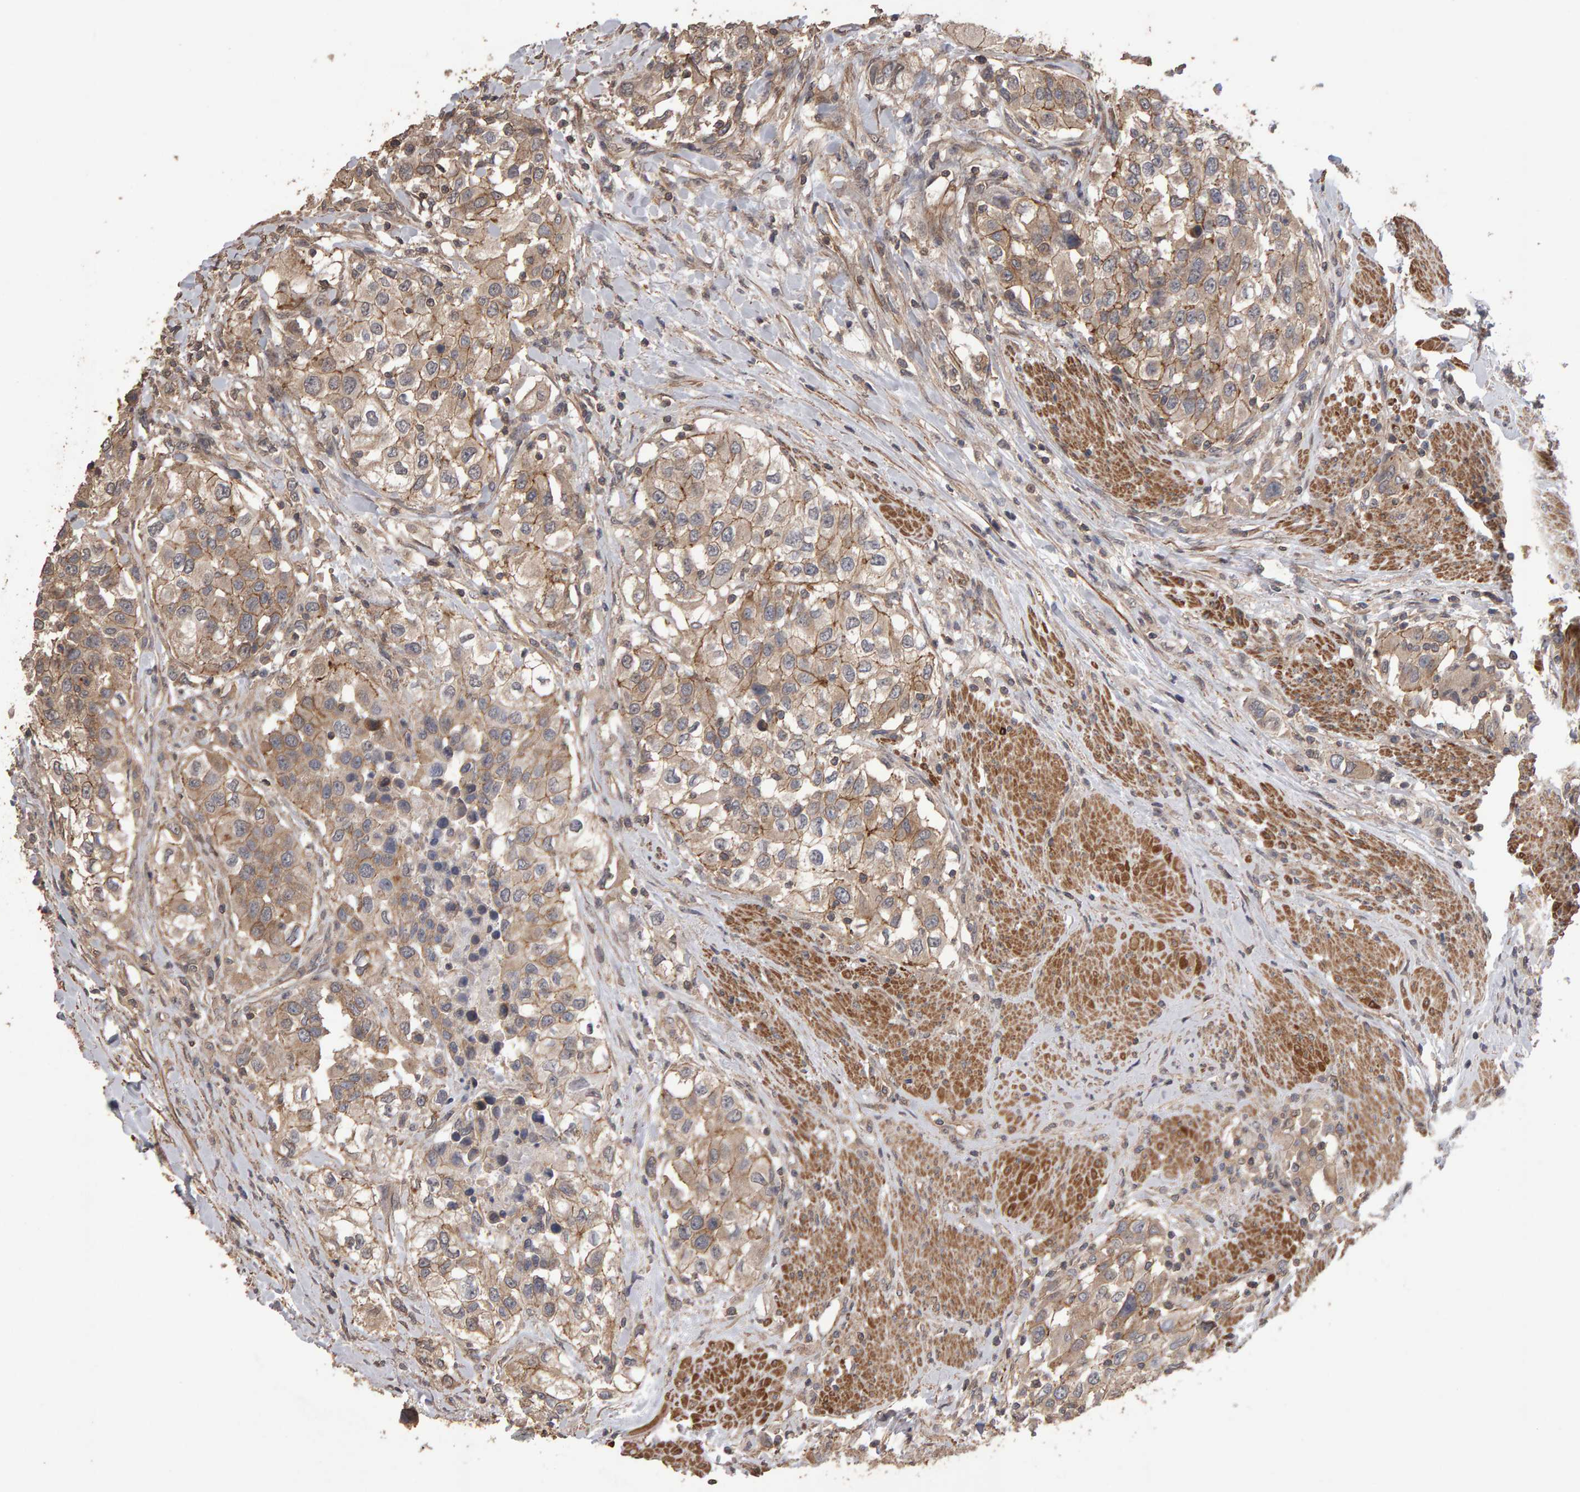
{"staining": {"intensity": "moderate", "quantity": ">75%", "location": "cytoplasmic/membranous"}, "tissue": "urothelial cancer", "cell_type": "Tumor cells", "image_type": "cancer", "snomed": [{"axis": "morphology", "description": "Urothelial carcinoma, High grade"}, {"axis": "topography", "description": "Urinary bladder"}], "caption": "This is a photomicrograph of immunohistochemistry staining of urothelial cancer, which shows moderate expression in the cytoplasmic/membranous of tumor cells.", "gene": "SCRIB", "patient": {"sex": "female", "age": 80}}